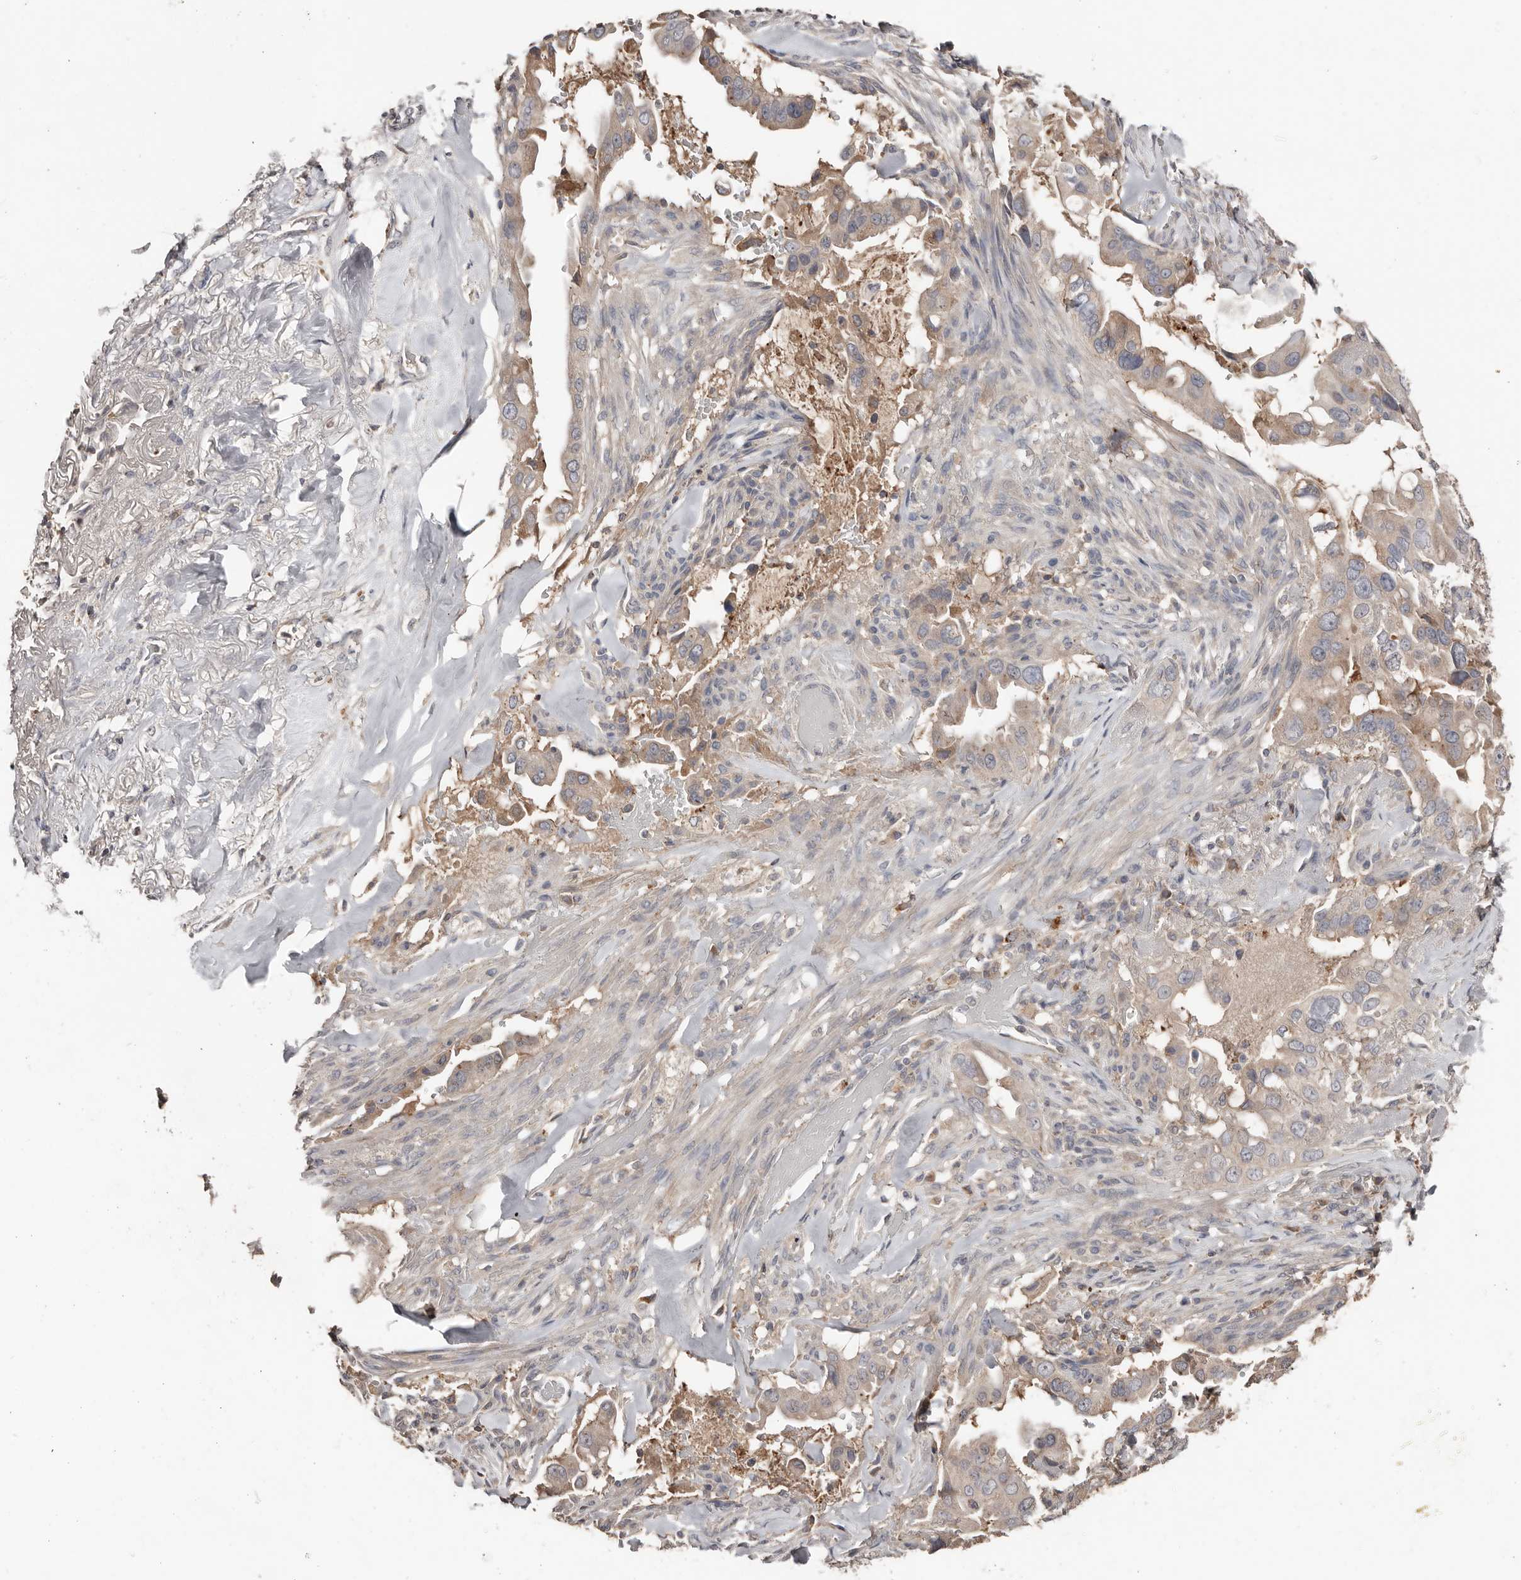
{"staining": {"intensity": "weak", "quantity": "25%-75%", "location": "cytoplasmic/membranous"}, "tissue": "pancreatic cancer", "cell_type": "Tumor cells", "image_type": "cancer", "snomed": [{"axis": "morphology", "description": "Inflammation, NOS"}, {"axis": "morphology", "description": "Adenocarcinoma, NOS"}, {"axis": "topography", "description": "Pancreas"}], "caption": "The immunohistochemical stain labels weak cytoplasmic/membranous expression in tumor cells of pancreatic cancer (adenocarcinoma) tissue. (DAB IHC with brightfield microscopy, high magnification).", "gene": "SLC39A2", "patient": {"sex": "female", "age": 56}}